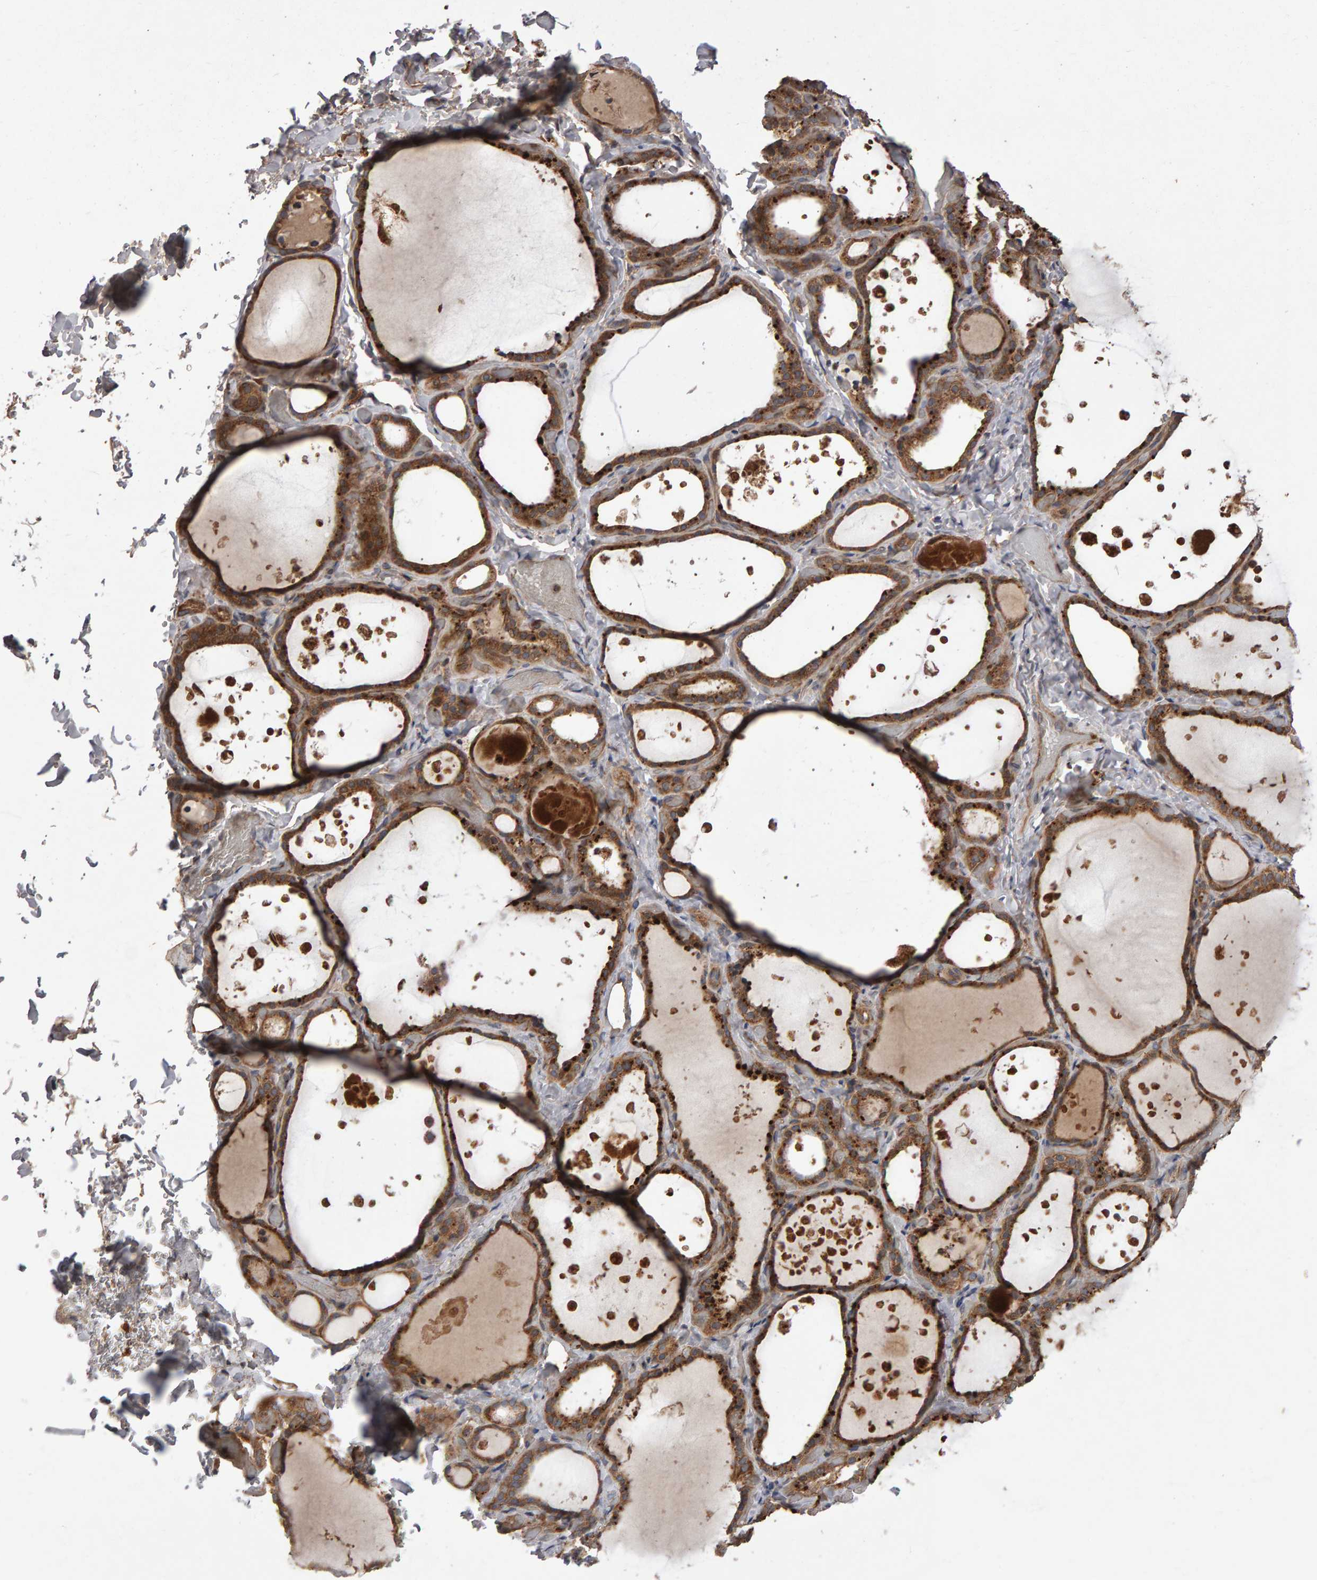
{"staining": {"intensity": "moderate", "quantity": ">75%", "location": "cytoplasmic/membranous"}, "tissue": "thyroid gland", "cell_type": "Glandular cells", "image_type": "normal", "snomed": [{"axis": "morphology", "description": "Normal tissue, NOS"}, {"axis": "topography", "description": "Thyroid gland"}], "caption": "The immunohistochemical stain shows moderate cytoplasmic/membranous expression in glandular cells of normal thyroid gland. Immunohistochemistry (ihc) stains the protein of interest in brown and the nuclei are stained blue.", "gene": "PGS1", "patient": {"sex": "female", "age": 44}}